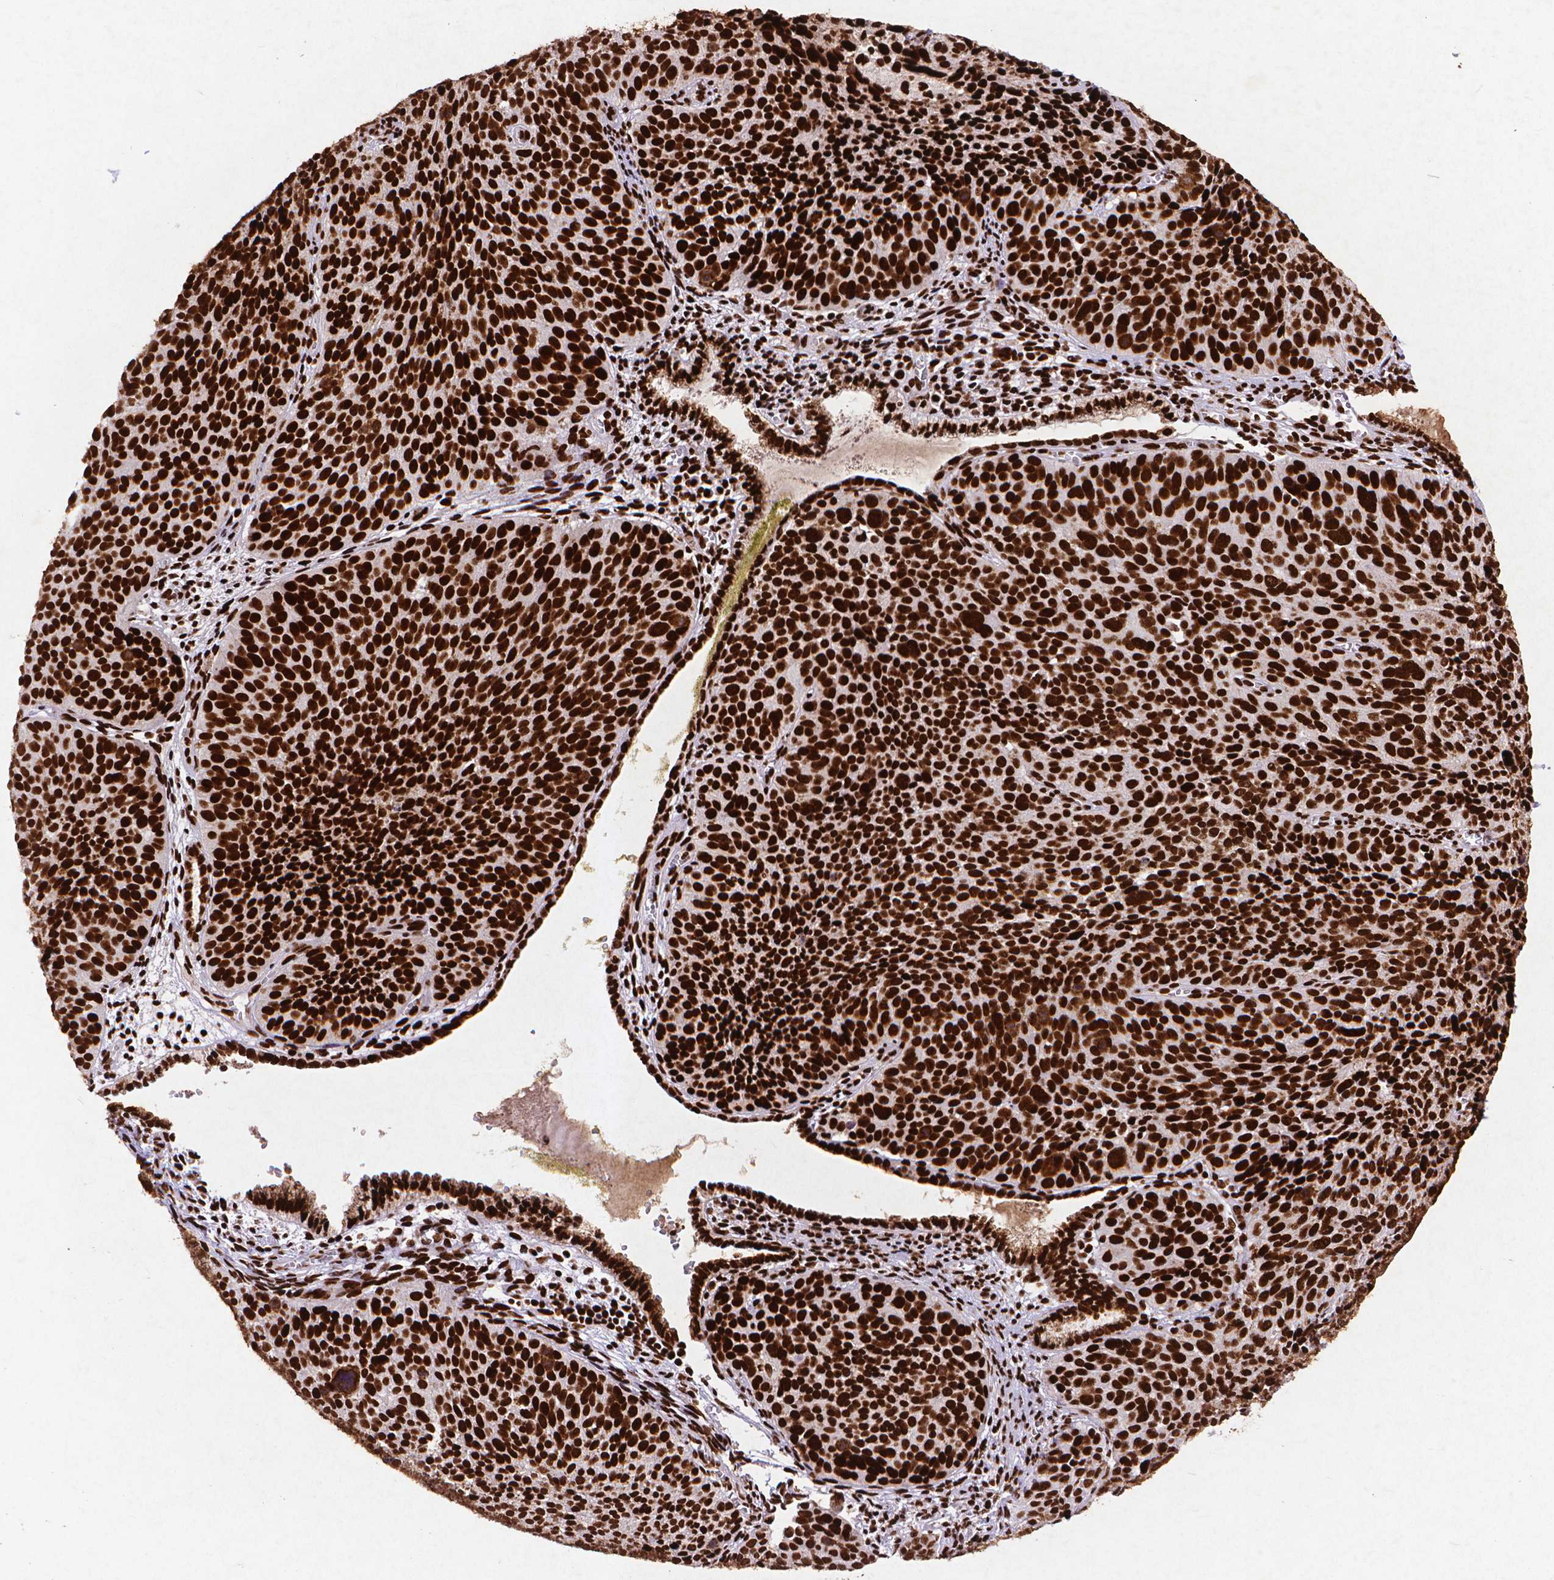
{"staining": {"intensity": "strong", "quantity": ">75%", "location": "nuclear"}, "tissue": "cervical cancer", "cell_type": "Tumor cells", "image_type": "cancer", "snomed": [{"axis": "morphology", "description": "Squamous cell carcinoma, NOS"}, {"axis": "topography", "description": "Cervix"}], "caption": "Tumor cells show high levels of strong nuclear positivity in approximately >75% of cells in human cervical cancer.", "gene": "CITED2", "patient": {"sex": "female", "age": 39}}